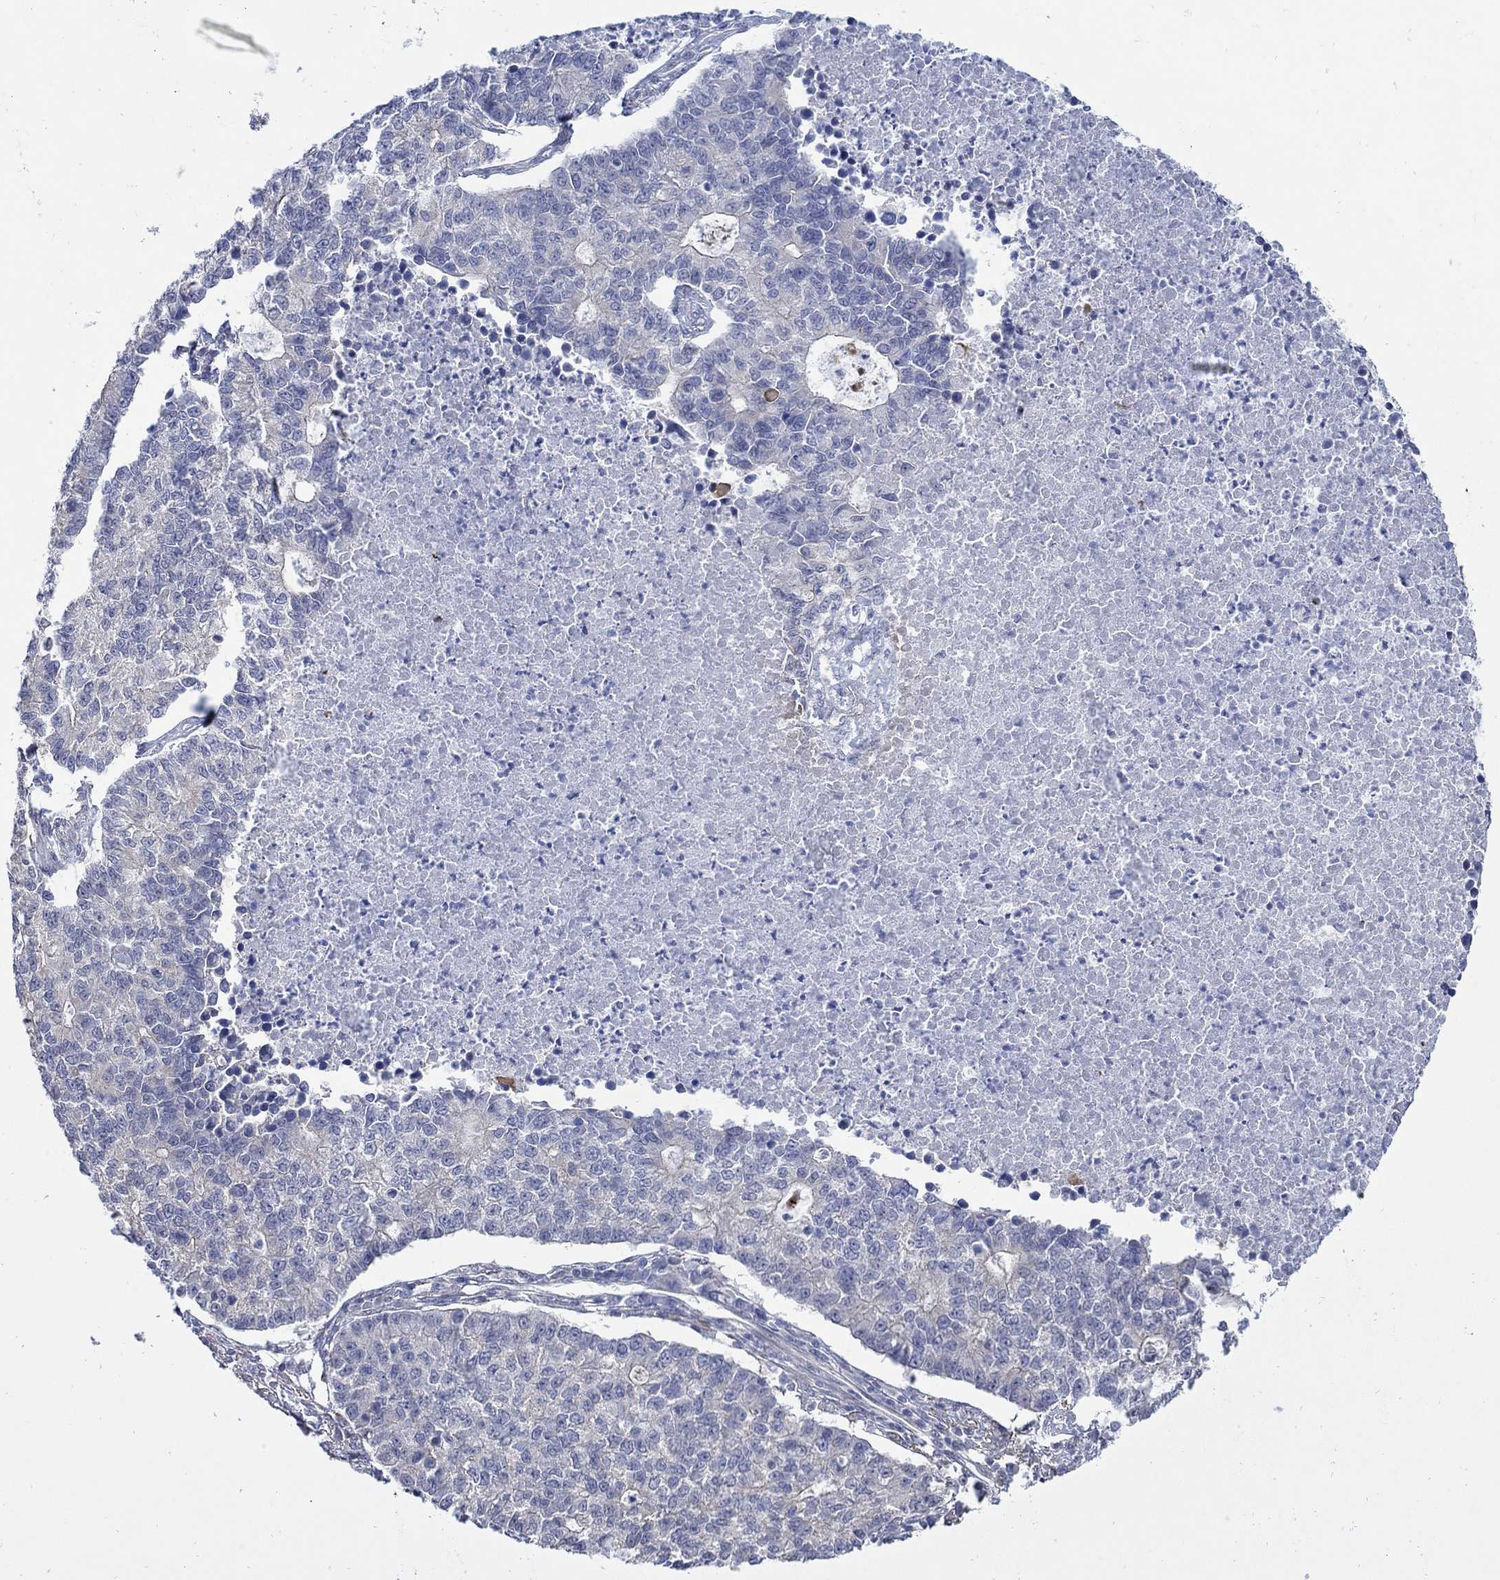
{"staining": {"intensity": "negative", "quantity": "none", "location": "none"}, "tissue": "lung cancer", "cell_type": "Tumor cells", "image_type": "cancer", "snomed": [{"axis": "morphology", "description": "Adenocarcinoma, NOS"}, {"axis": "topography", "description": "Lung"}], "caption": "DAB immunohistochemical staining of lung adenocarcinoma shows no significant staining in tumor cells.", "gene": "SCN7A", "patient": {"sex": "male", "age": 57}}